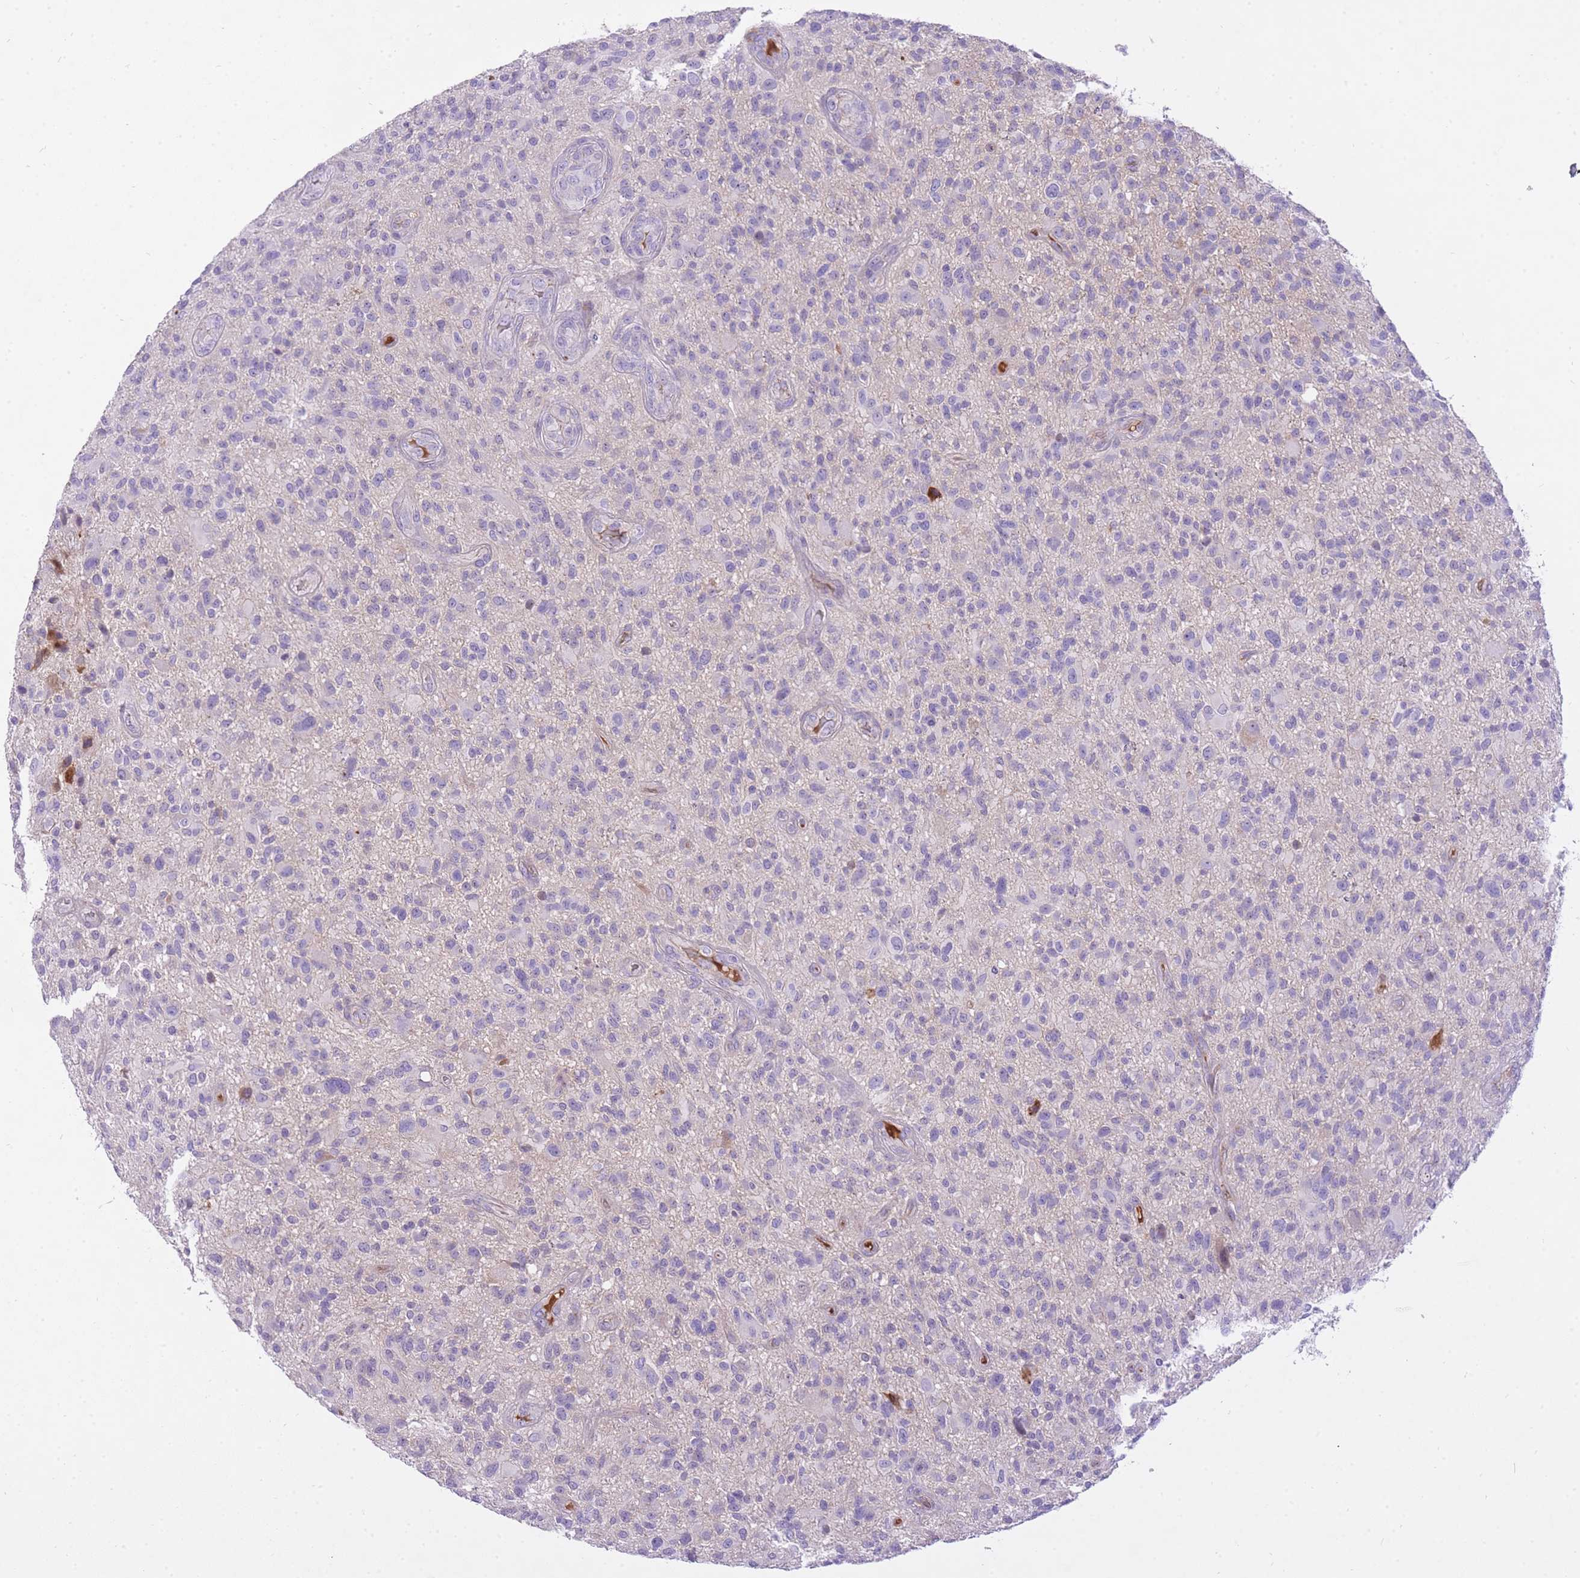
{"staining": {"intensity": "negative", "quantity": "none", "location": "none"}, "tissue": "glioma", "cell_type": "Tumor cells", "image_type": "cancer", "snomed": [{"axis": "morphology", "description": "Glioma, malignant, High grade"}, {"axis": "topography", "description": "Brain"}], "caption": "A micrograph of human glioma is negative for staining in tumor cells.", "gene": "HRG", "patient": {"sex": "male", "age": 47}}